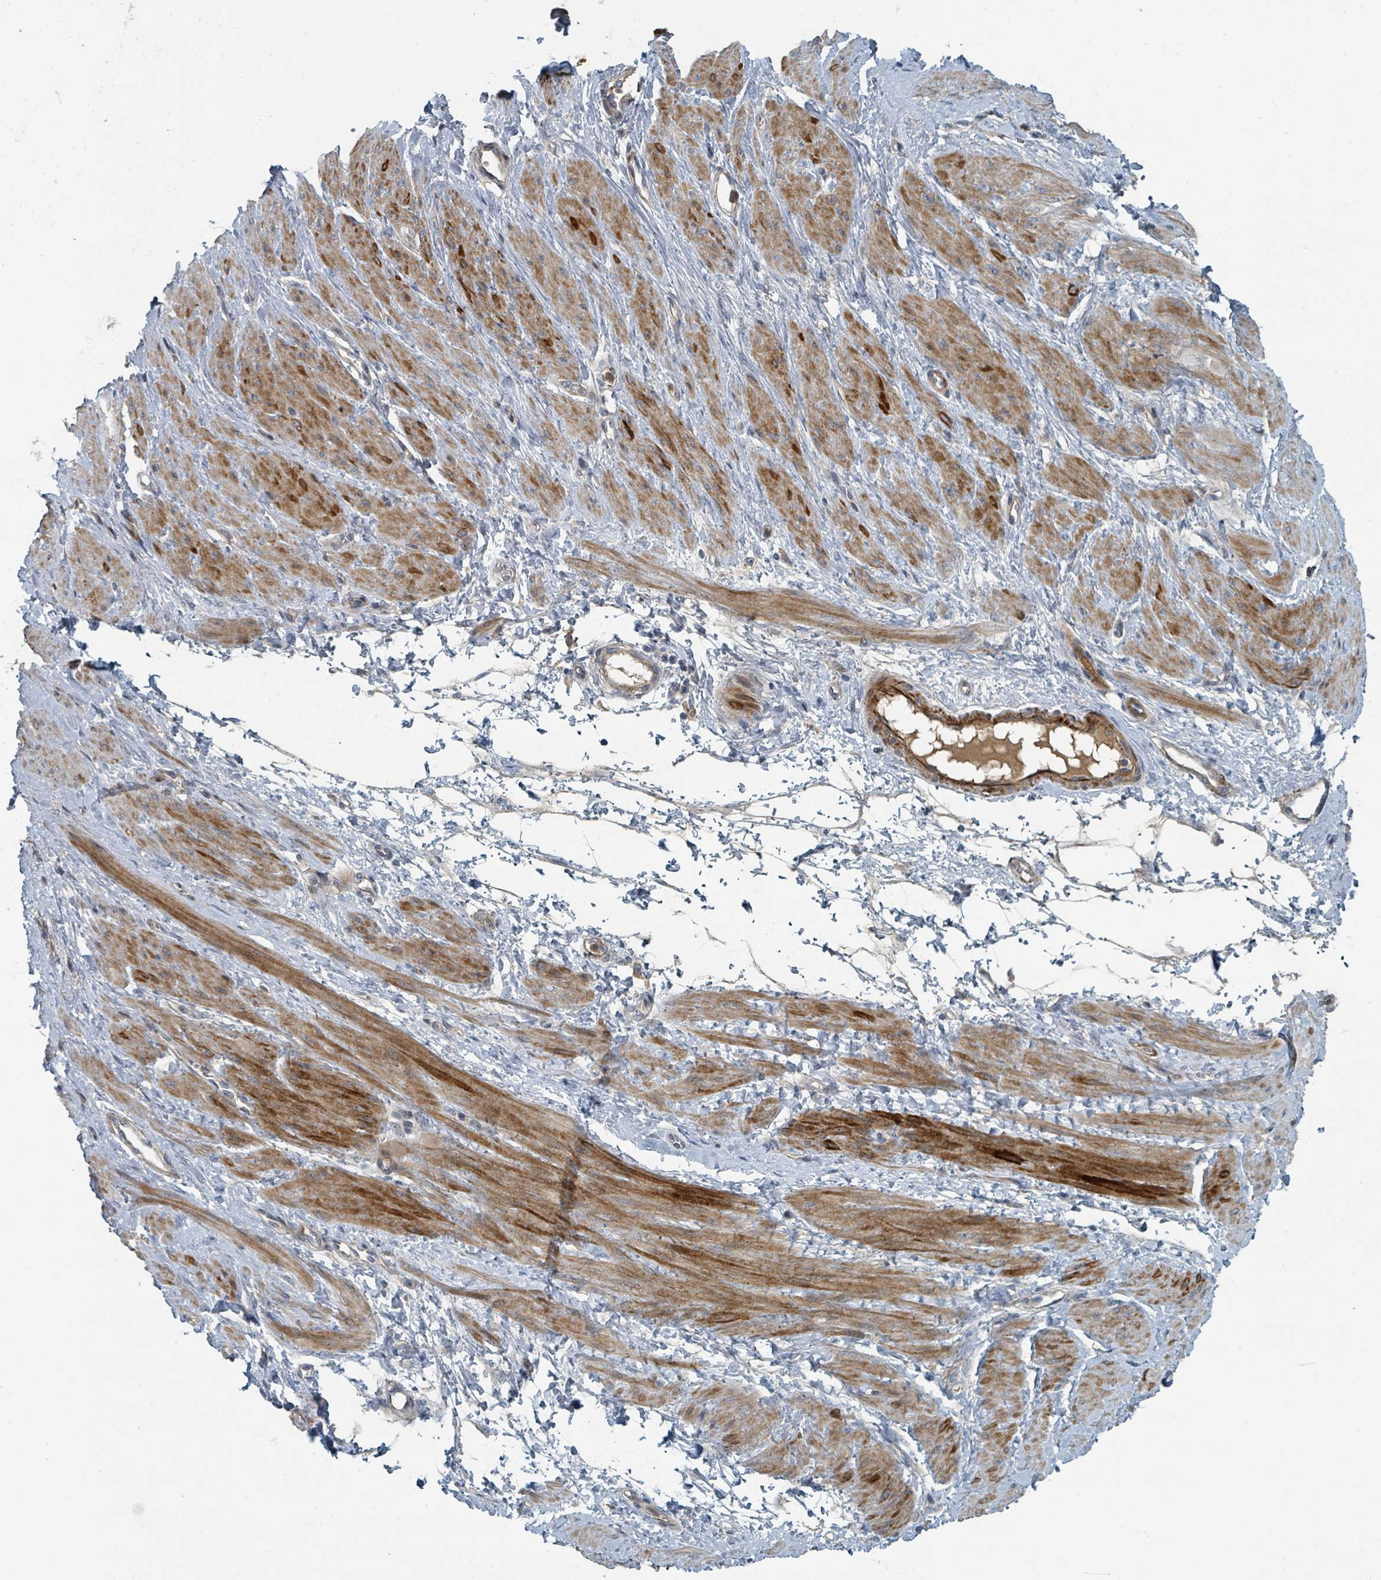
{"staining": {"intensity": "moderate", "quantity": "25%-75%", "location": "cytoplasmic/membranous"}, "tissue": "smooth muscle", "cell_type": "Smooth muscle cells", "image_type": "normal", "snomed": [{"axis": "morphology", "description": "Normal tissue, NOS"}, {"axis": "topography", "description": "Smooth muscle"}, {"axis": "topography", "description": "Uterus"}], "caption": "Immunohistochemical staining of normal smooth muscle displays moderate cytoplasmic/membranous protein positivity in approximately 25%-75% of smooth muscle cells.", "gene": "SLC44A5", "patient": {"sex": "female", "age": 39}}